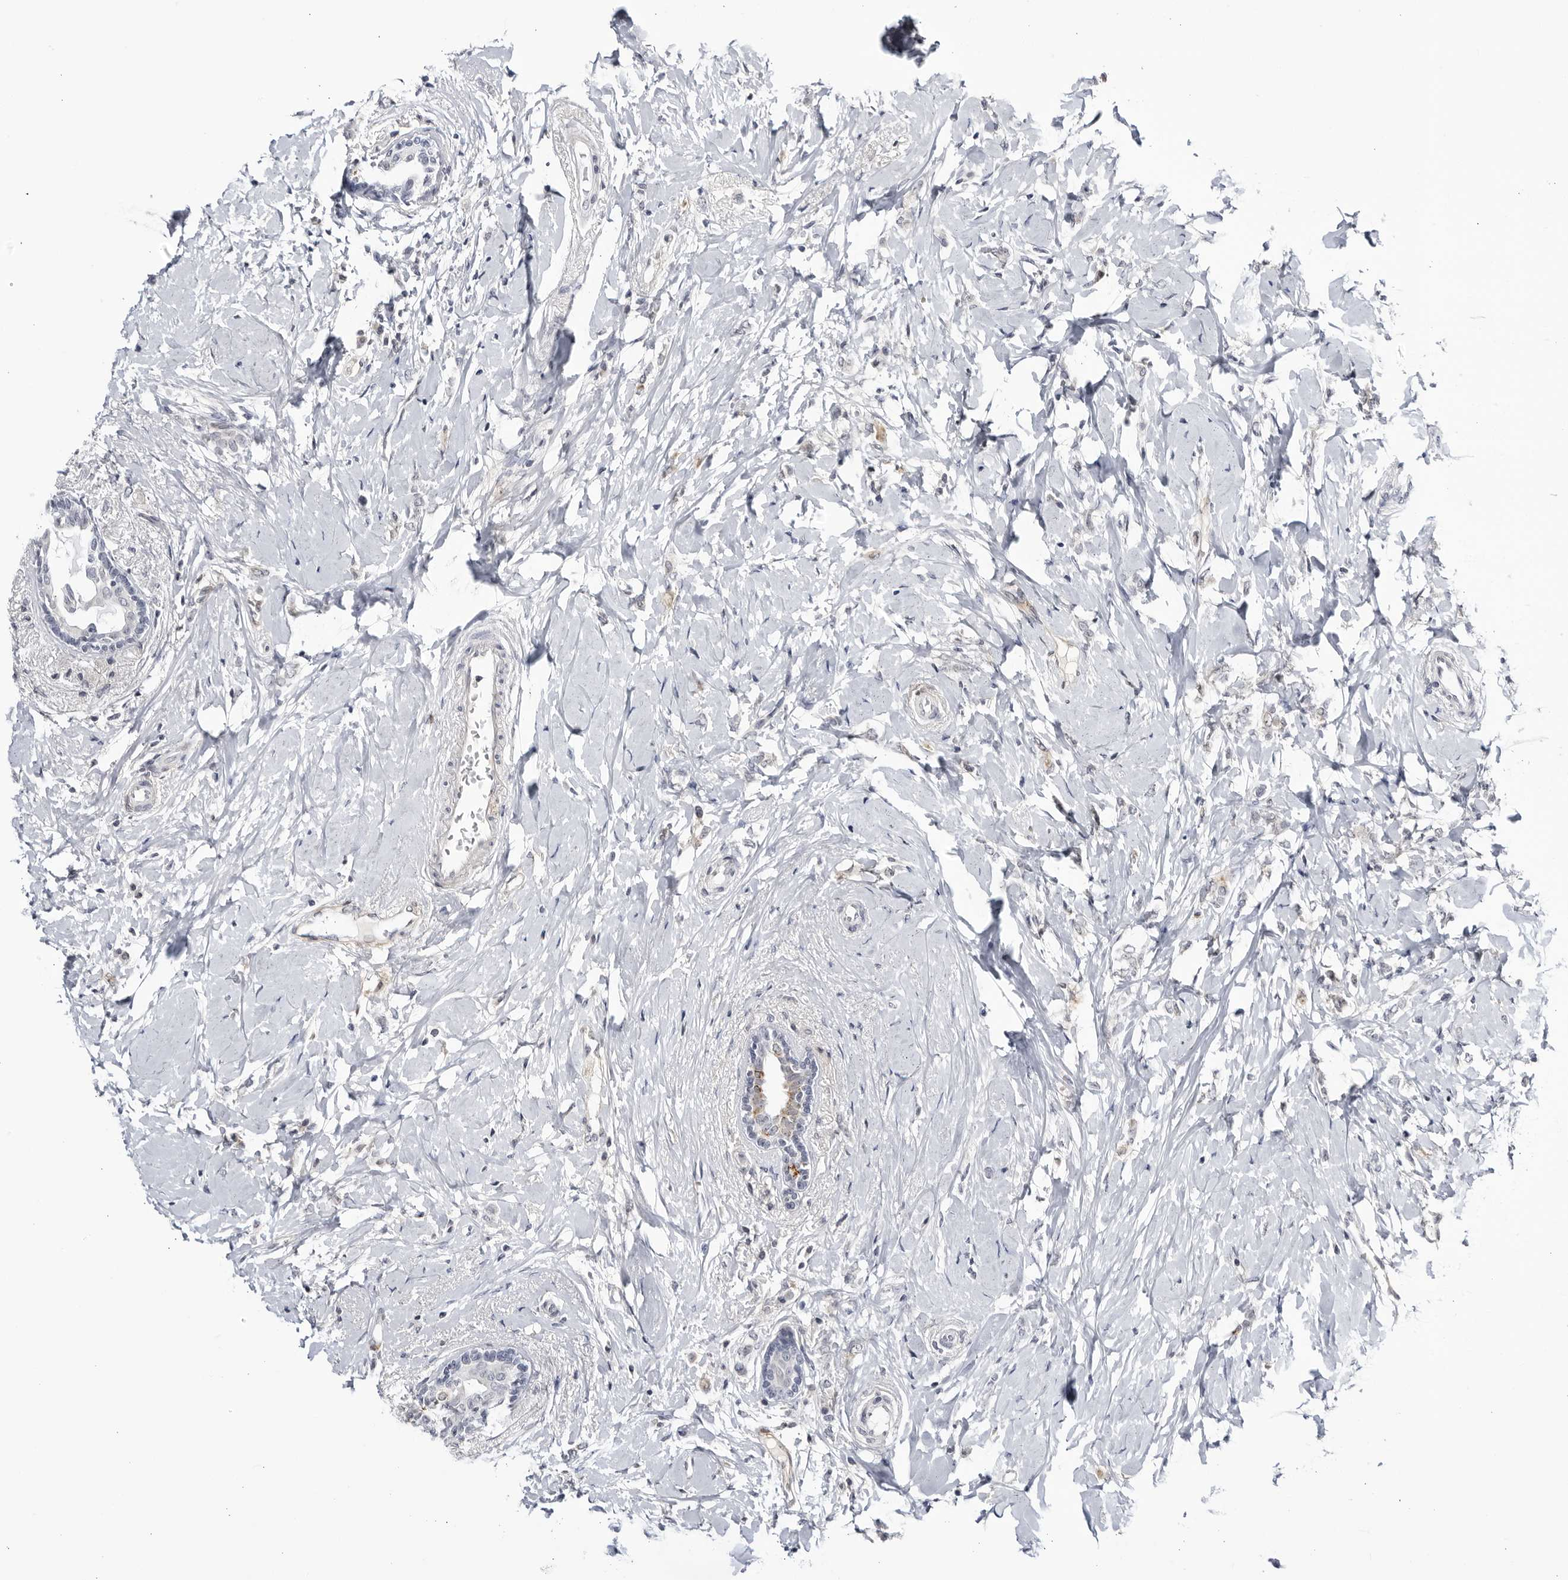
{"staining": {"intensity": "negative", "quantity": "none", "location": "none"}, "tissue": "breast cancer", "cell_type": "Tumor cells", "image_type": "cancer", "snomed": [{"axis": "morphology", "description": "Normal tissue, NOS"}, {"axis": "morphology", "description": "Lobular carcinoma"}, {"axis": "topography", "description": "Breast"}], "caption": "There is no significant positivity in tumor cells of lobular carcinoma (breast).", "gene": "CNBD1", "patient": {"sex": "female", "age": 47}}